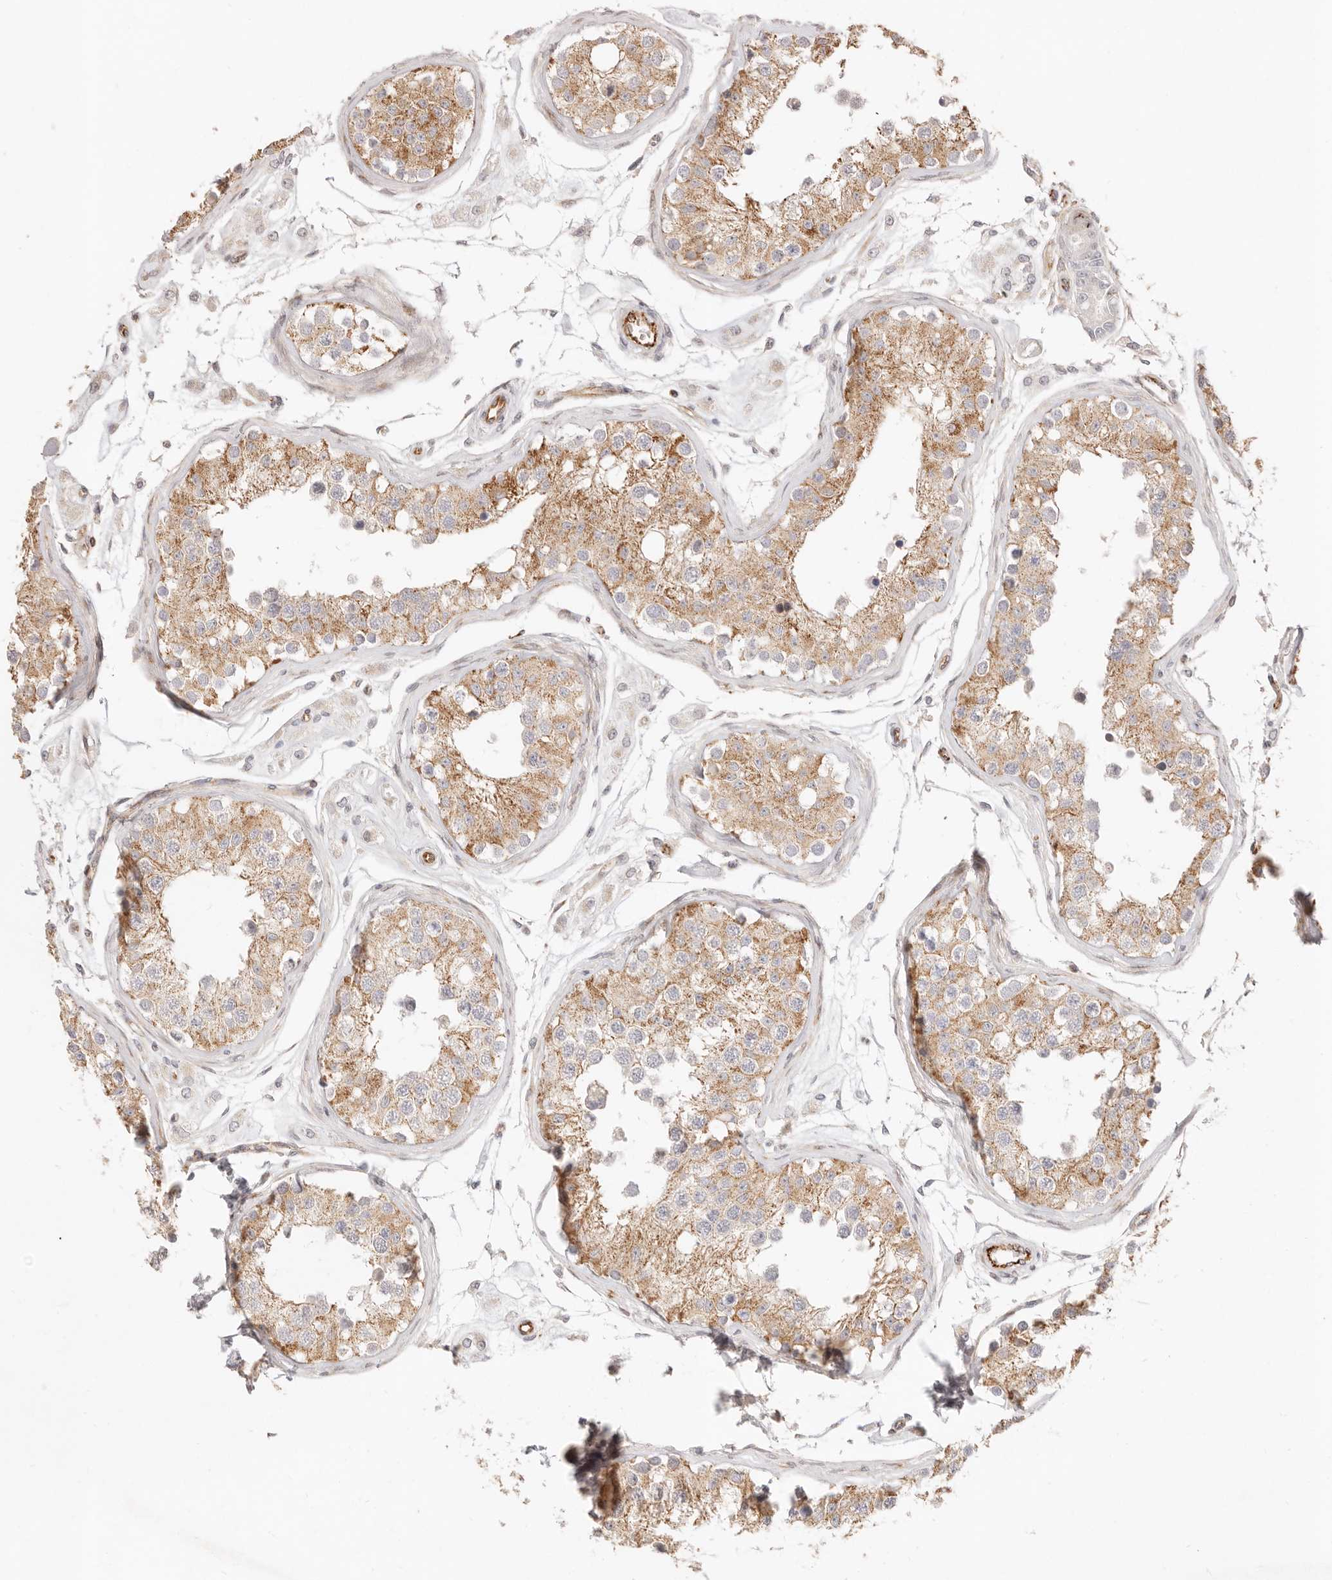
{"staining": {"intensity": "moderate", "quantity": "25%-75%", "location": "cytoplasmic/membranous"}, "tissue": "testis", "cell_type": "Cells in seminiferous ducts", "image_type": "normal", "snomed": [{"axis": "morphology", "description": "Normal tissue, NOS"}, {"axis": "morphology", "description": "Adenocarcinoma, metastatic, NOS"}, {"axis": "topography", "description": "Testis"}], "caption": "Protein staining exhibits moderate cytoplasmic/membranous expression in about 25%-75% of cells in seminiferous ducts in normal testis.", "gene": "SASS6", "patient": {"sex": "male", "age": 26}}